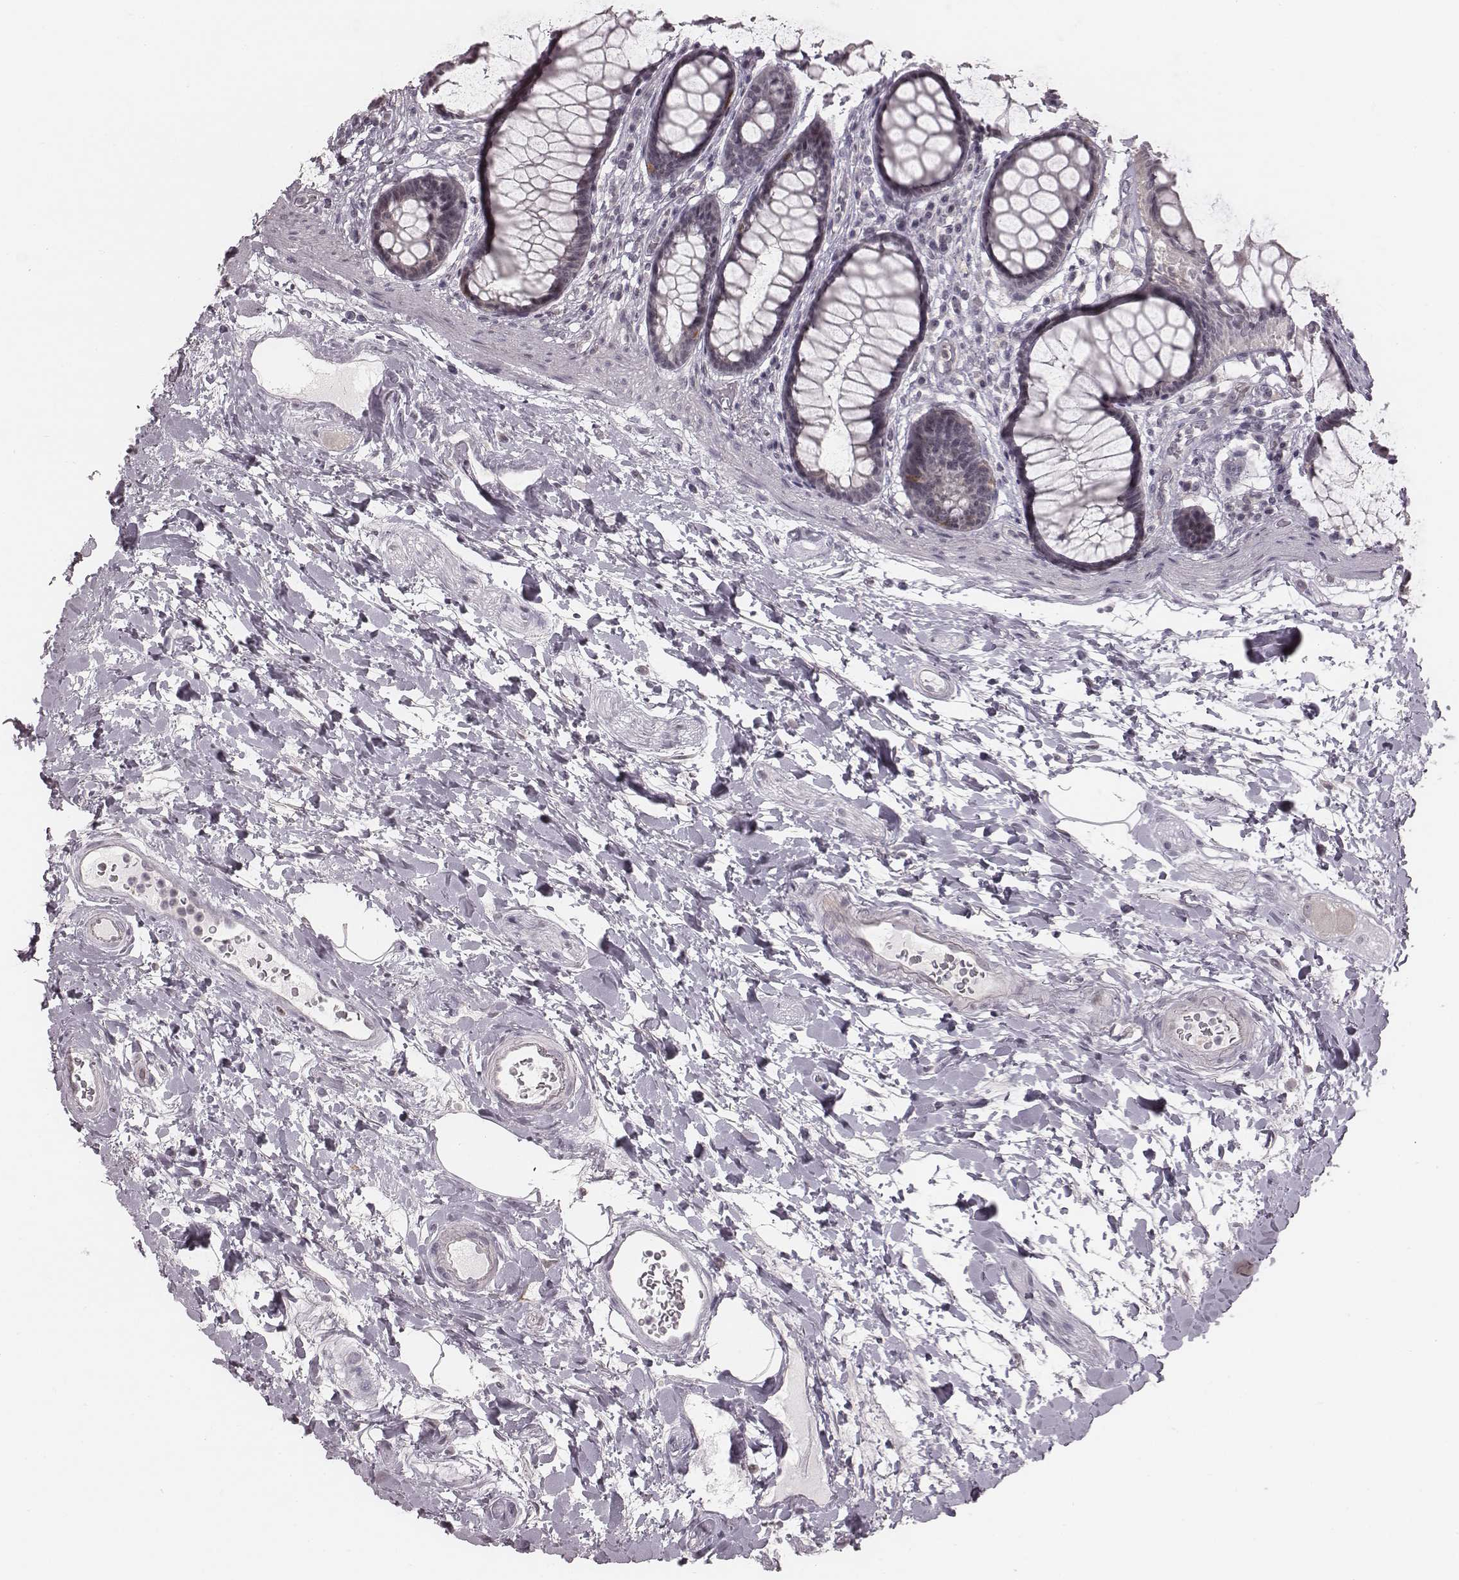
{"staining": {"intensity": "negative", "quantity": "none", "location": "none"}, "tissue": "rectum", "cell_type": "Glandular cells", "image_type": "normal", "snomed": [{"axis": "morphology", "description": "Normal tissue, NOS"}, {"axis": "topography", "description": "Rectum"}], "caption": "This is an immunohistochemistry histopathology image of normal rectum. There is no positivity in glandular cells.", "gene": "IQCG", "patient": {"sex": "male", "age": 72}}